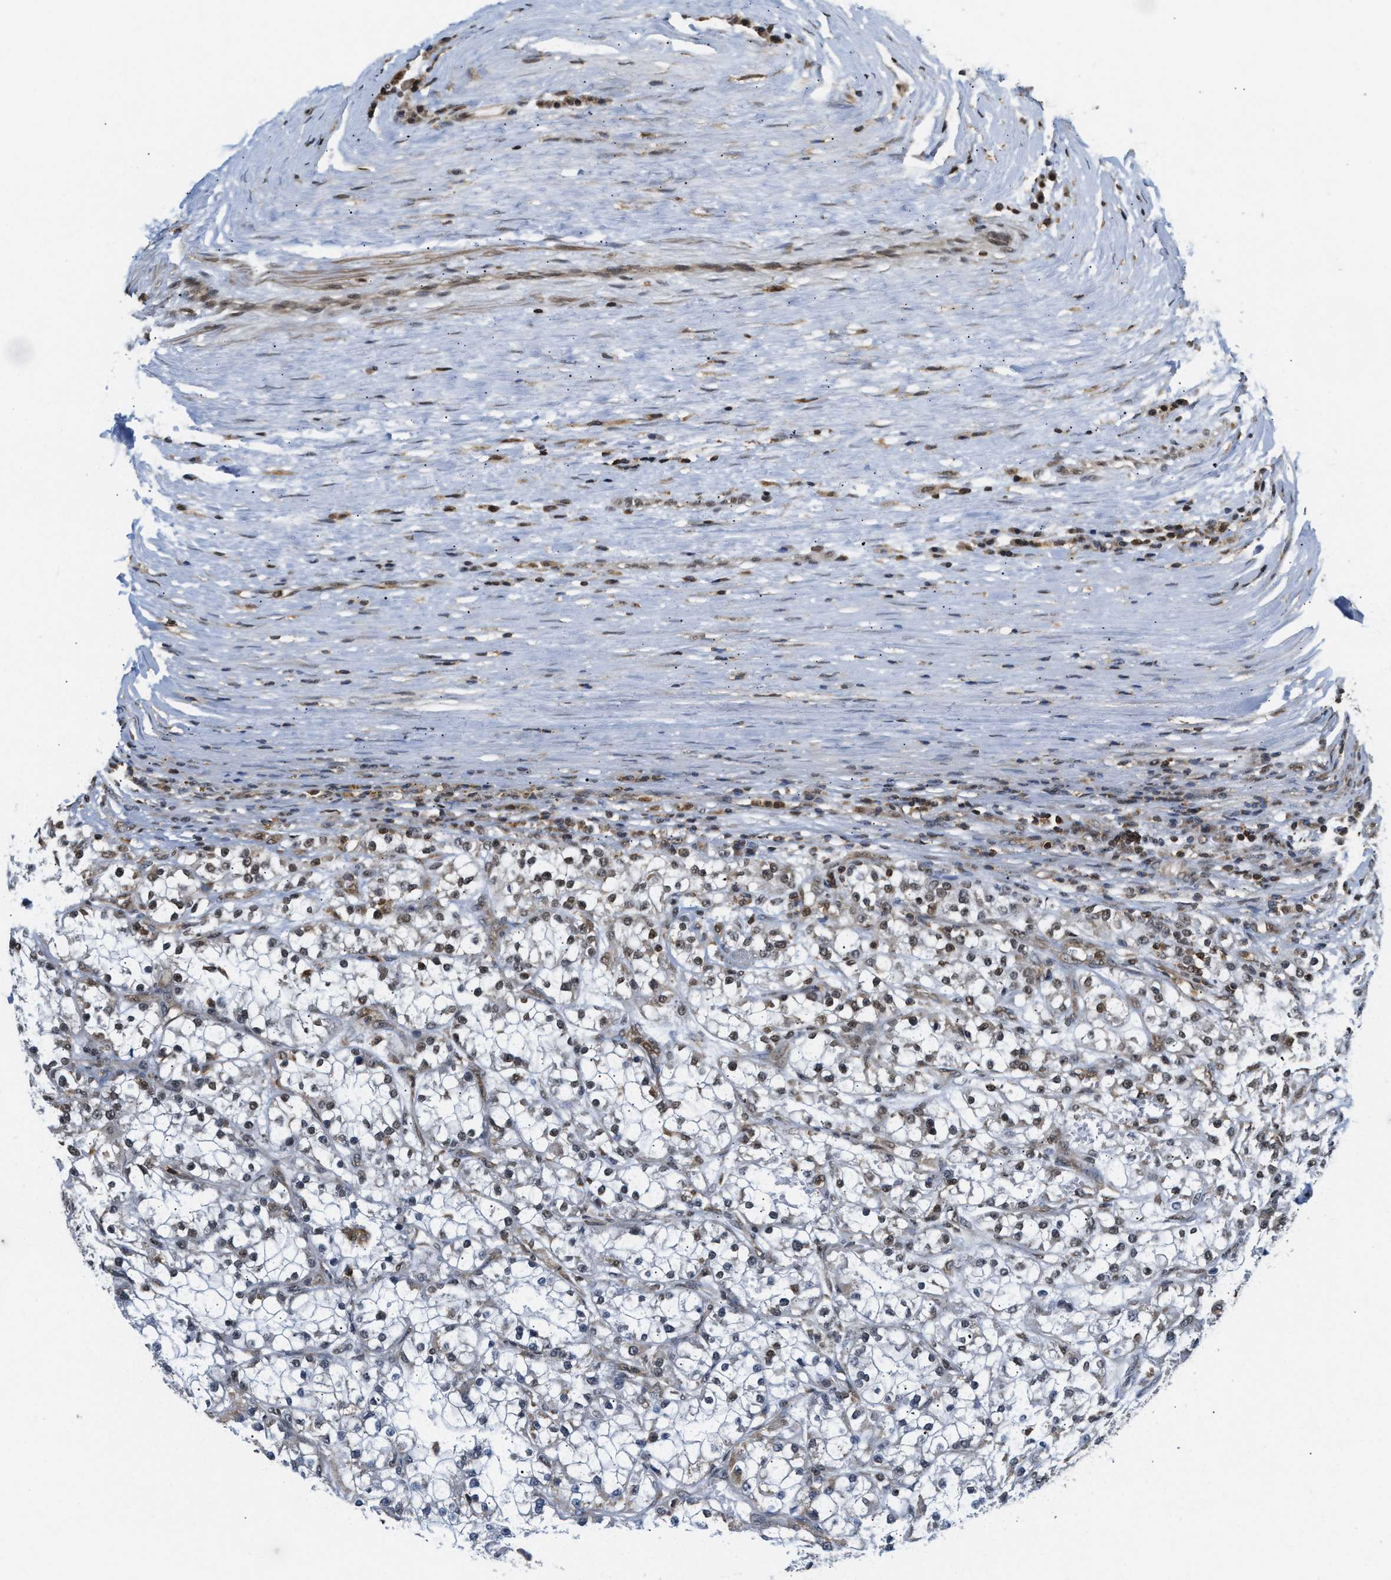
{"staining": {"intensity": "weak", "quantity": ">75%", "location": "nuclear"}, "tissue": "renal cancer", "cell_type": "Tumor cells", "image_type": "cancer", "snomed": [{"axis": "morphology", "description": "Adenocarcinoma, NOS"}, {"axis": "topography", "description": "Kidney"}], "caption": "The immunohistochemical stain highlights weak nuclear expression in tumor cells of adenocarcinoma (renal) tissue.", "gene": "STK10", "patient": {"sex": "female", "age": 52}}